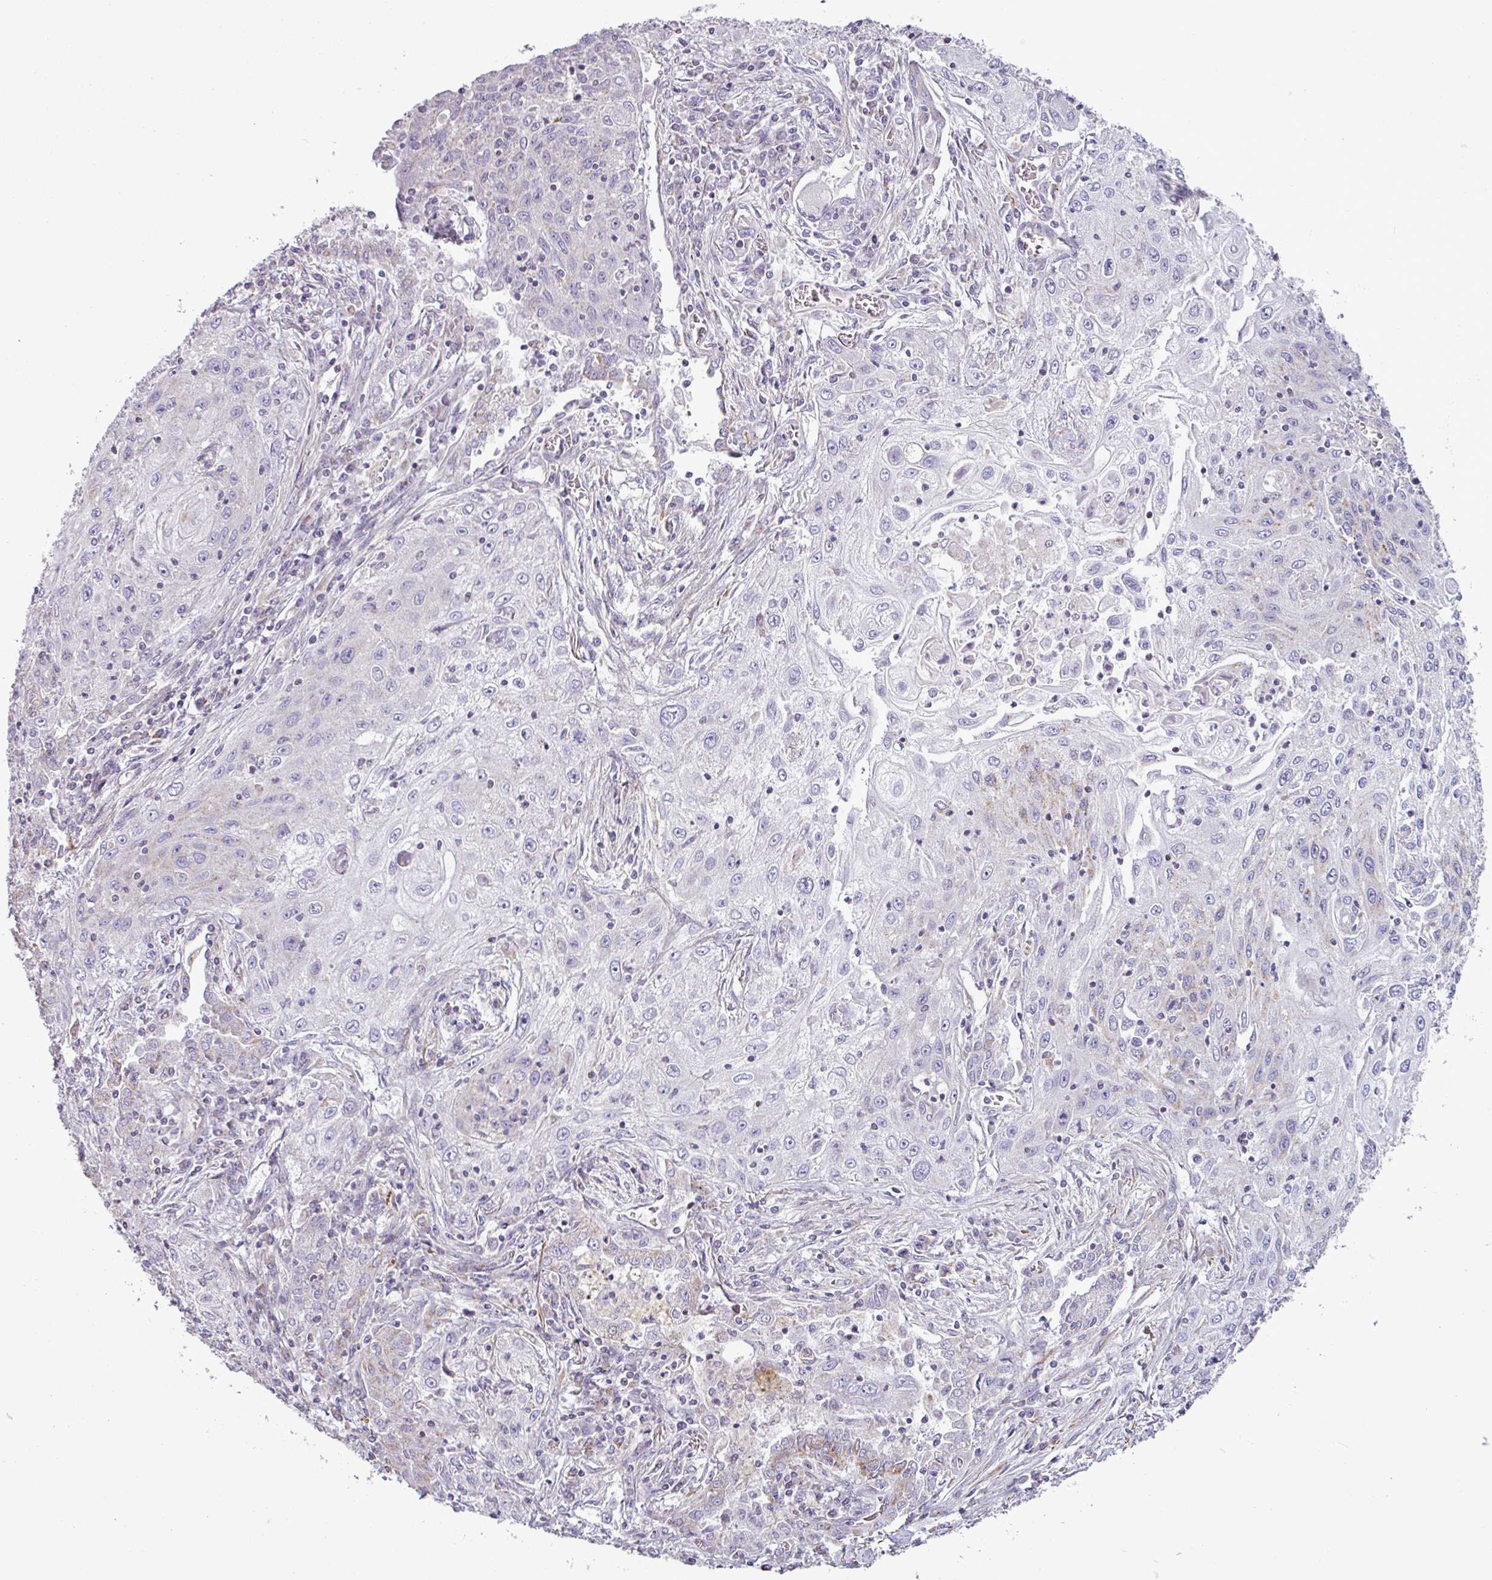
{"staining": {"intensity": "negative", "quantity": "none", "location": "none"}, "tissue": "lung cancer", "cell_type": "Tumor cells", "image_type": "cancer", "snomed": [{"axis": "morphology", "description": "Squamous cell carcinoma, NOS"}, {"axis": "topography", "description": "Lung"}], "caption": "Tumor cells are negative for brown protein staining in lung cancer.", "gene": "BTN2A2", "patient": {"sex": "female", "age": 69}}